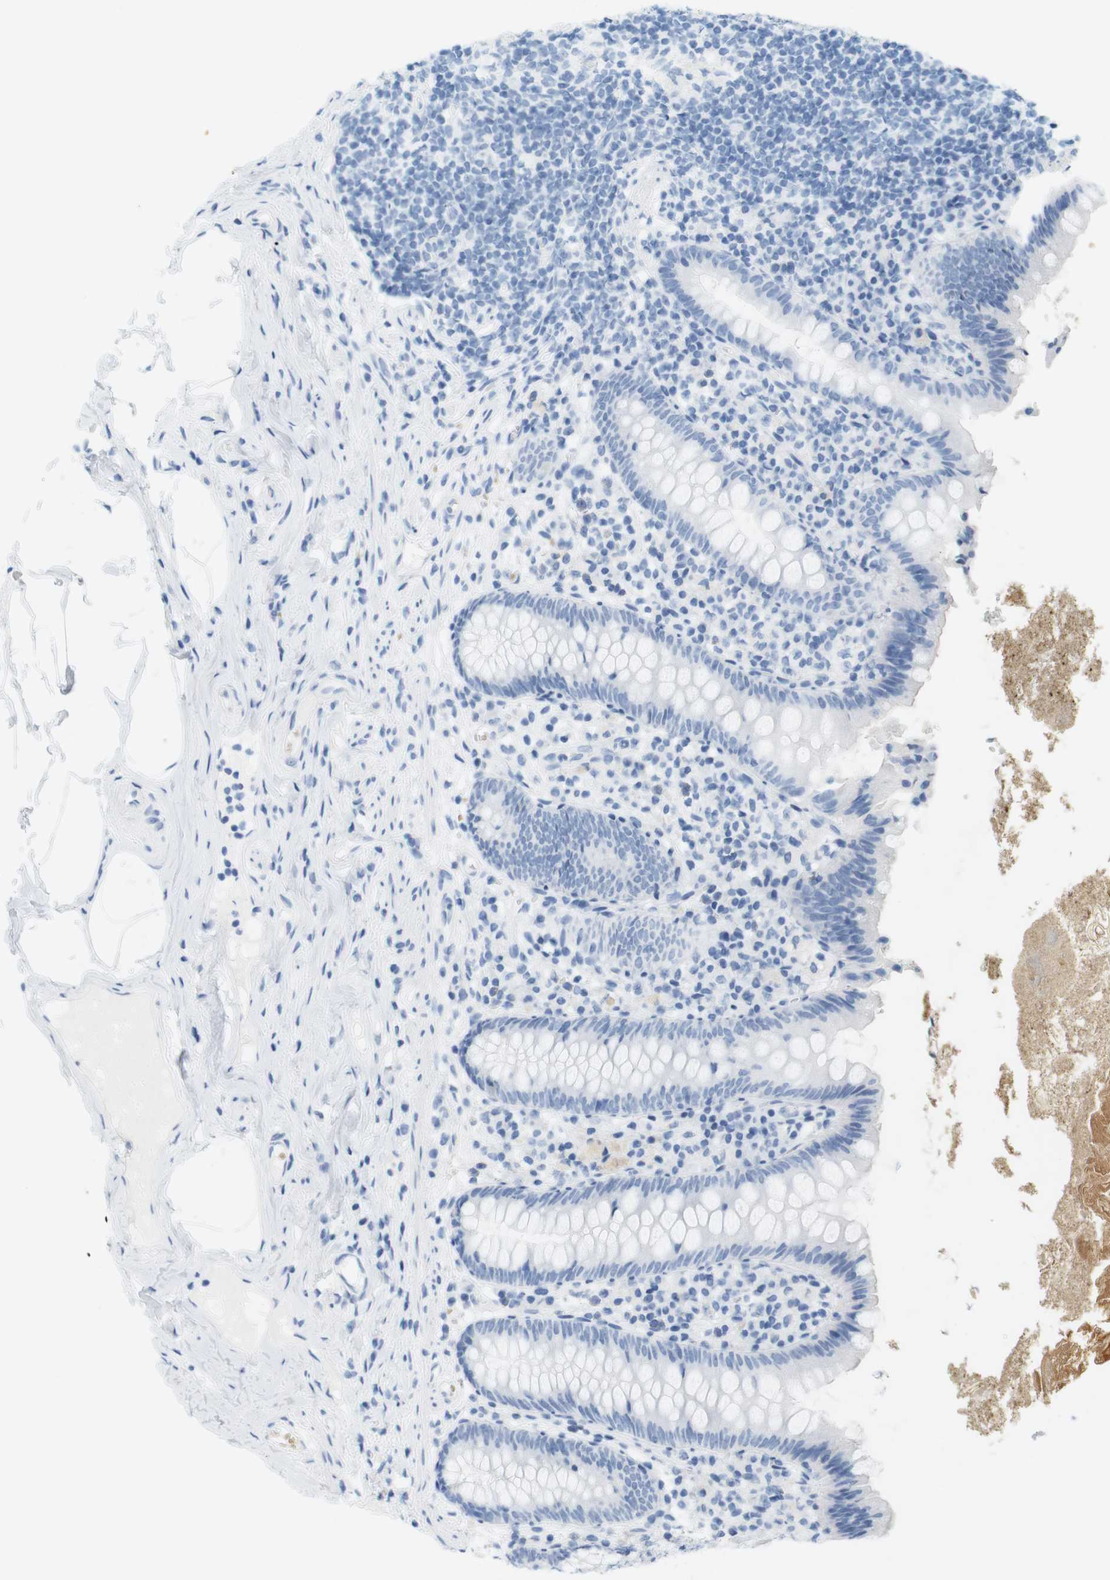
{"staining": {"intensity": "negative", "quantity": "none", "location": "none"}, "tissue": "appendix", "cell_type": "Glandular cells", "image_type": "normal", "snomed": [{"axis": "morphology", "description": "Normal tissue, NOS"}, {"axis": "topography", "description": "Appendix"}], "caption": "DAB immunohistochemical staining of unremarkable human appendix reveals no significant staining in glandular cells.", "gene": "TNNT2", "patient": {"sex": "male", "age": 52}}